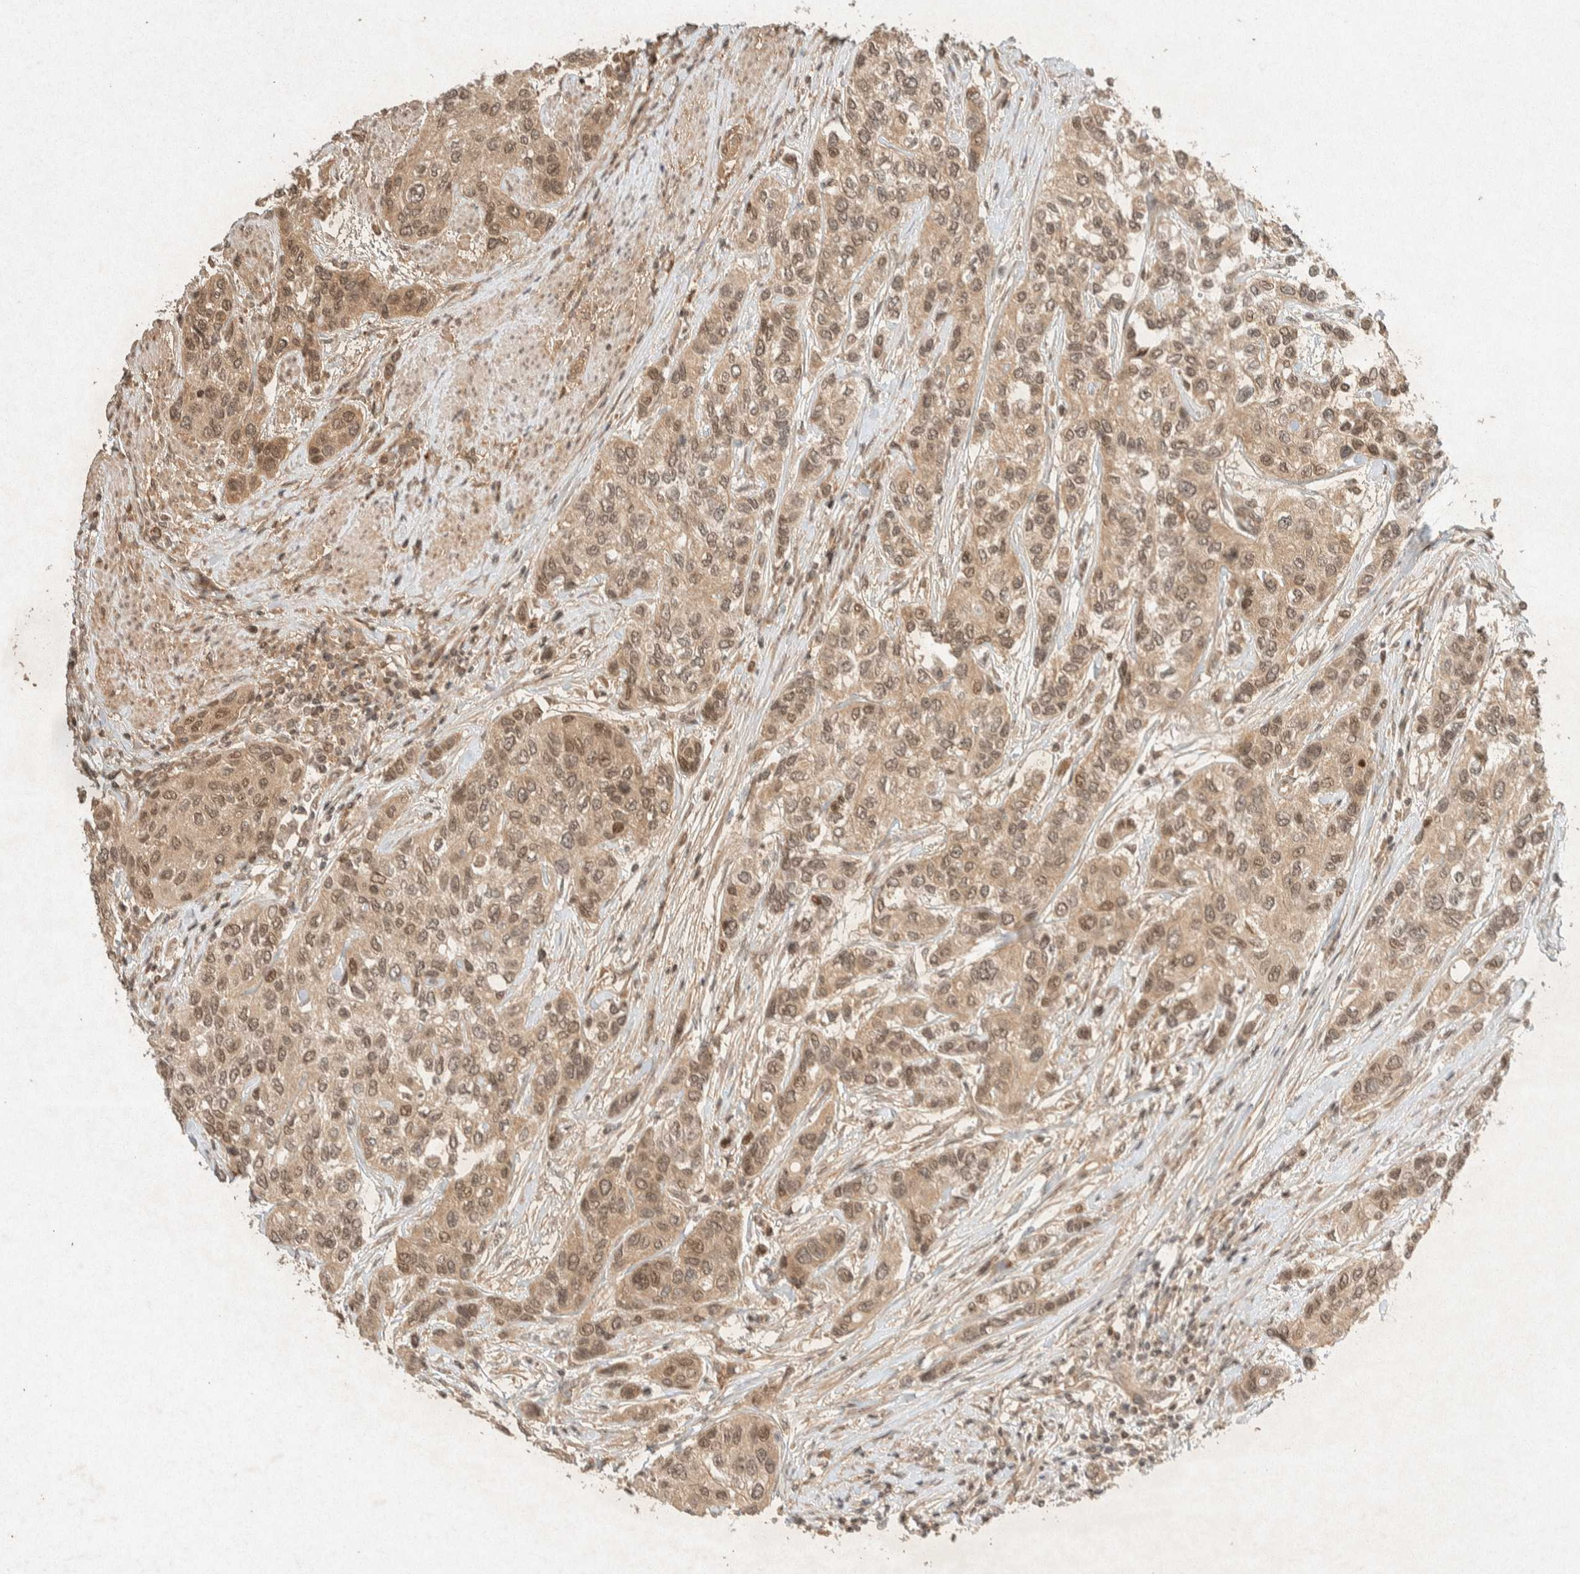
{"staining": {"intensity": "moderate", "quantity": ">75%", "location": "cytoplasmic/membranous,nuclear"}, "tissue": "urothelial cancer", "cell_type": "Tumor cells", "image_type": "cancer", "snomed": [{"axis": "morphology", "description": "Urothelial carcinoma, High grade"}, {"axis": "topography", "description": "Urinary bladder"}], "caption": "Immunohistochemical staining of high-grade urothelial carcinoma displays medium levels of moderate cytoplasmic/membranous and nuclear positivity in about >75% of tumor cells.", "gene": "THRA", "patient": {"sex": "female", "age": 56}}